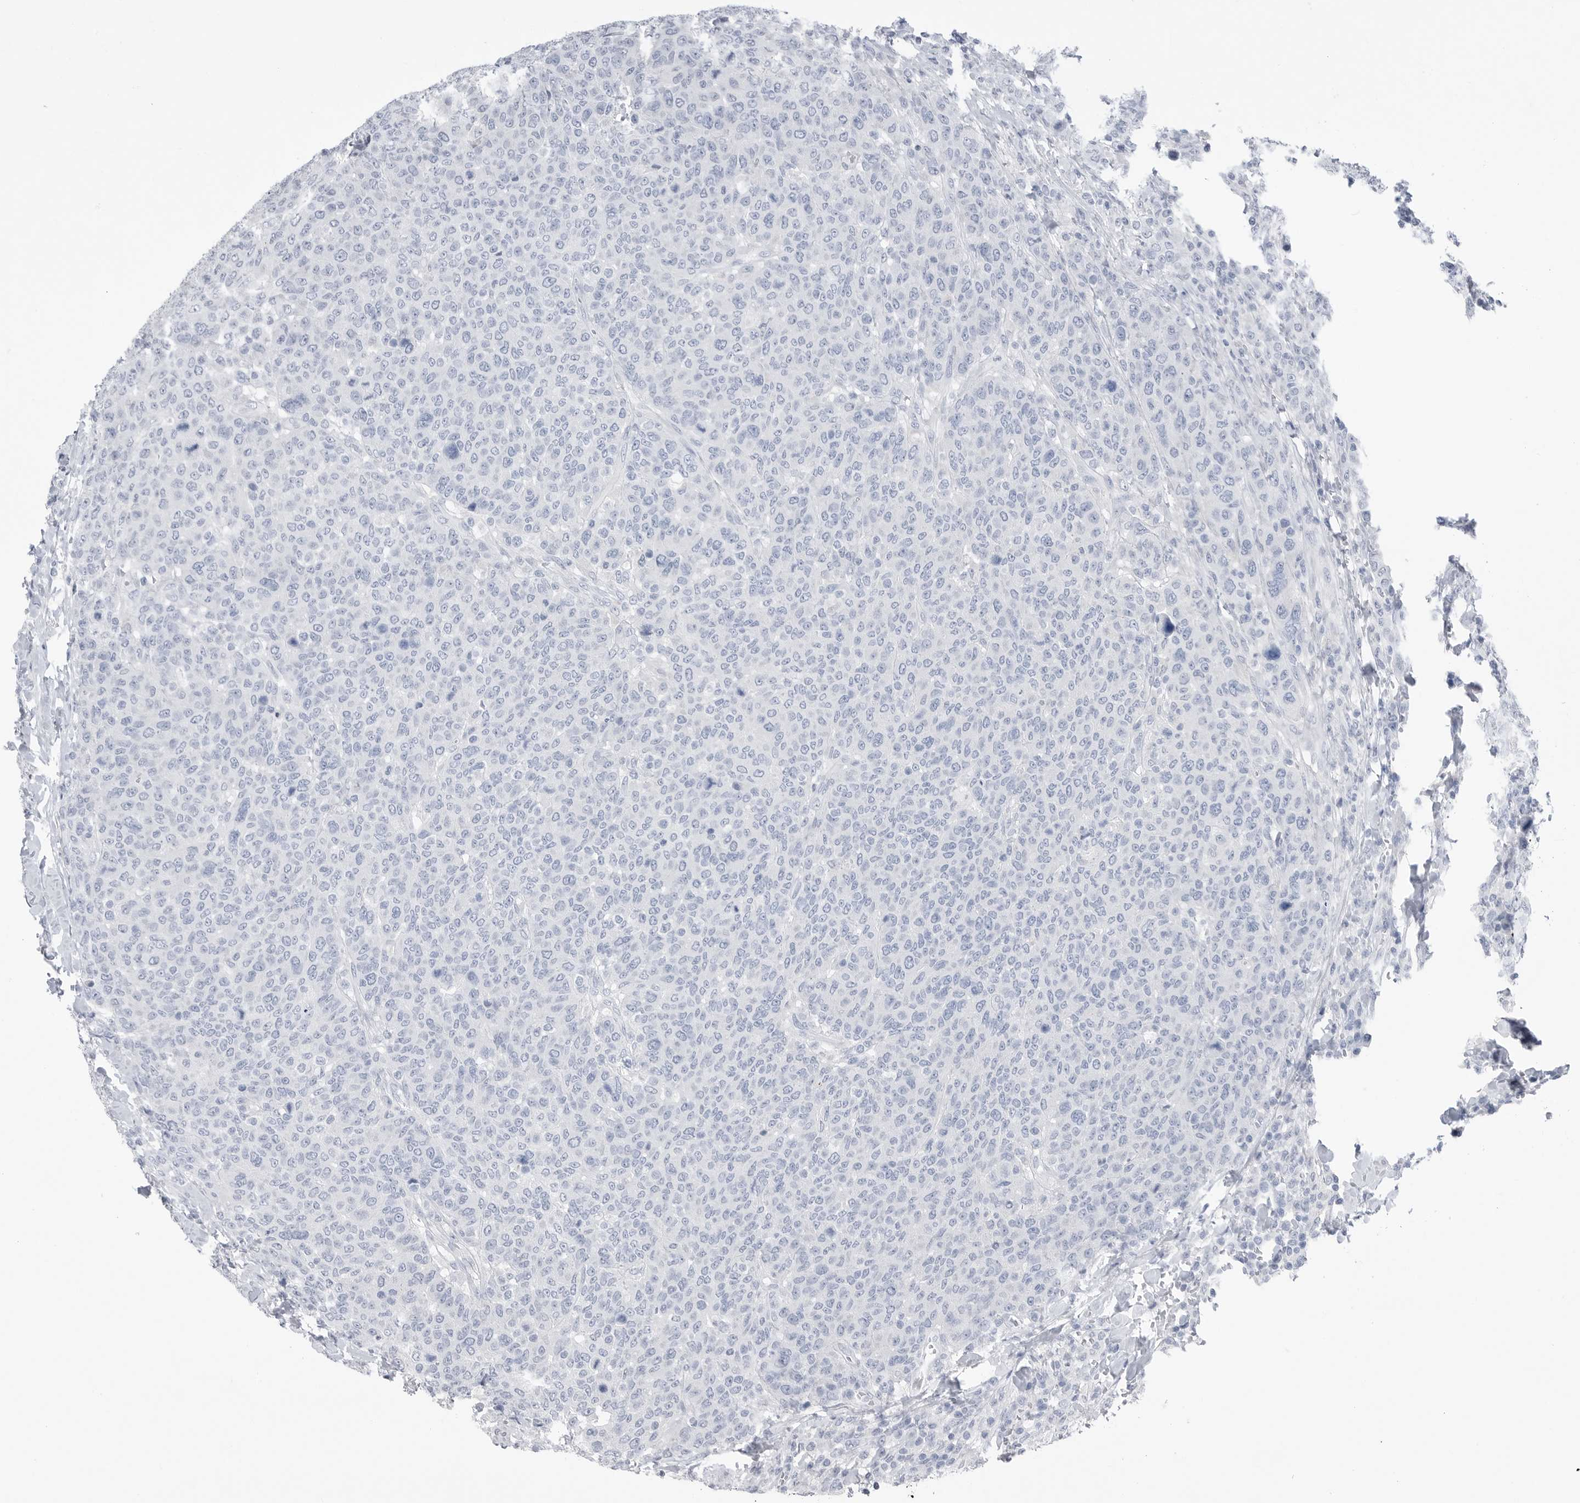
{"staining": {"intensity": "negative", "quantity": "none", "location": "none"}, "tissue": "breast cancer", "cell_type": "Tumor cells", "image_type": "cancer", "snomed": [{"axis": "morphology", "description": "Duct carcinoma"}, {"axis": "topography", "description": "Breast"}], "caption": "This photomicrograph is of breast cancer (infiltrating ductal carcinoma) stained with immunohistochemistry to label a protein in brown with the nuclei are counter-stained blue. There is no expression in tumor cells.", "gene": "ABHD12", "patient": {"sex": "female", "age": 37}}